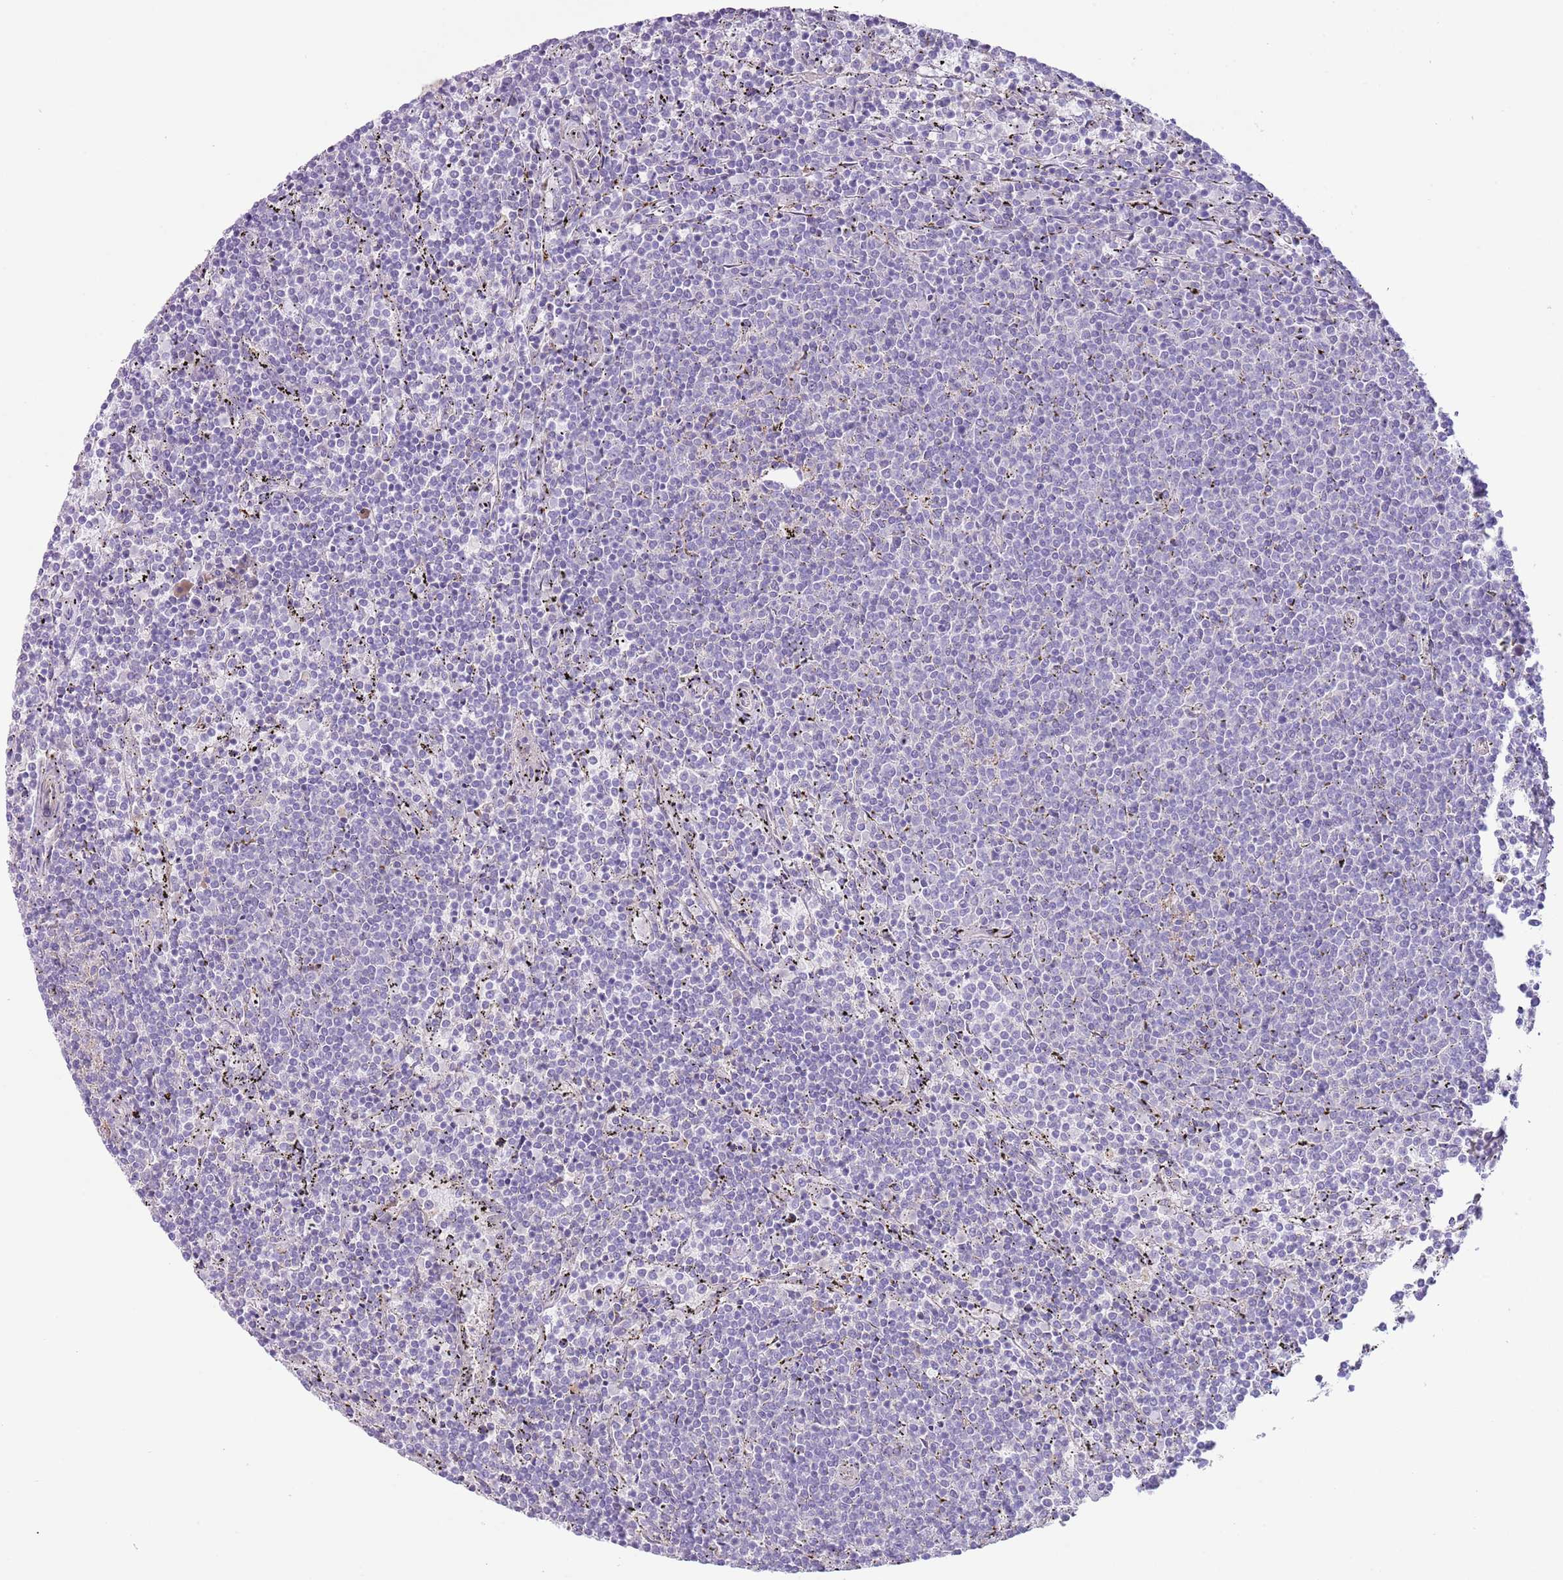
{"staining": {"intensity": "negative", "quantity": "none", "location": "none"}, "tissue": "lymphoma", "cell_type": "Tumor cells", "image_type": "cancer", "snomed": [{"axis": "morphology", "description": "Malignant lymphoma, non-Hodgkin's type, Low grade"}, {"axis": "topography", "description": "Spleen"}], "caption": "Tumor cells are negative for brown protein staining in malignant lymphoma, non-Hodgkin's type (low-grade). Nuclei are stained in blue.", "gene": "CFH", "patient": {"sex": "female", "age": 50}}